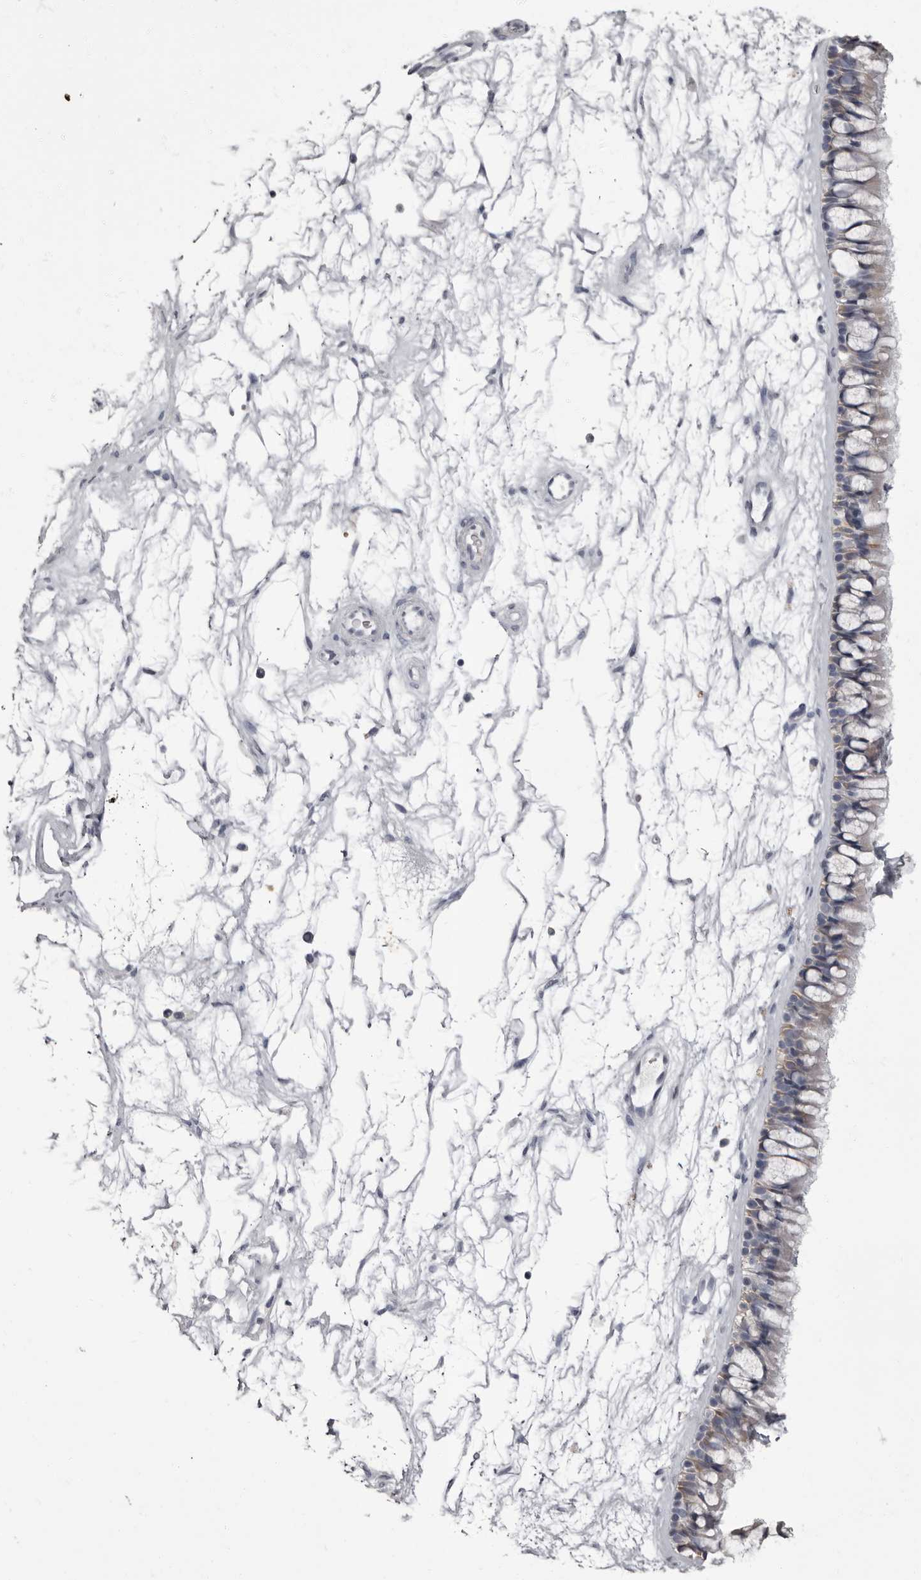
{"staining": {"intensity": "negative", "quantity": "none", "location": "none"}, "tissue": "nasopharynx", "cell_type": "Respiratory epithelial cells", "image_type": "normal", "snomed": [{"axis": "morphology", "description": "Normal tissue, NOS"}, {"axis": "topography", "description": "Nasopharynx"}], "caption": "Immunohistochemistry (IHC) photomicrograph of normal nasopharynx: nasopharynx stained with DAB shows no significant protein positivity in respiratory epithelial cells.", "gene": "APEH", "patient": {"sex": "male", "age": 64}}